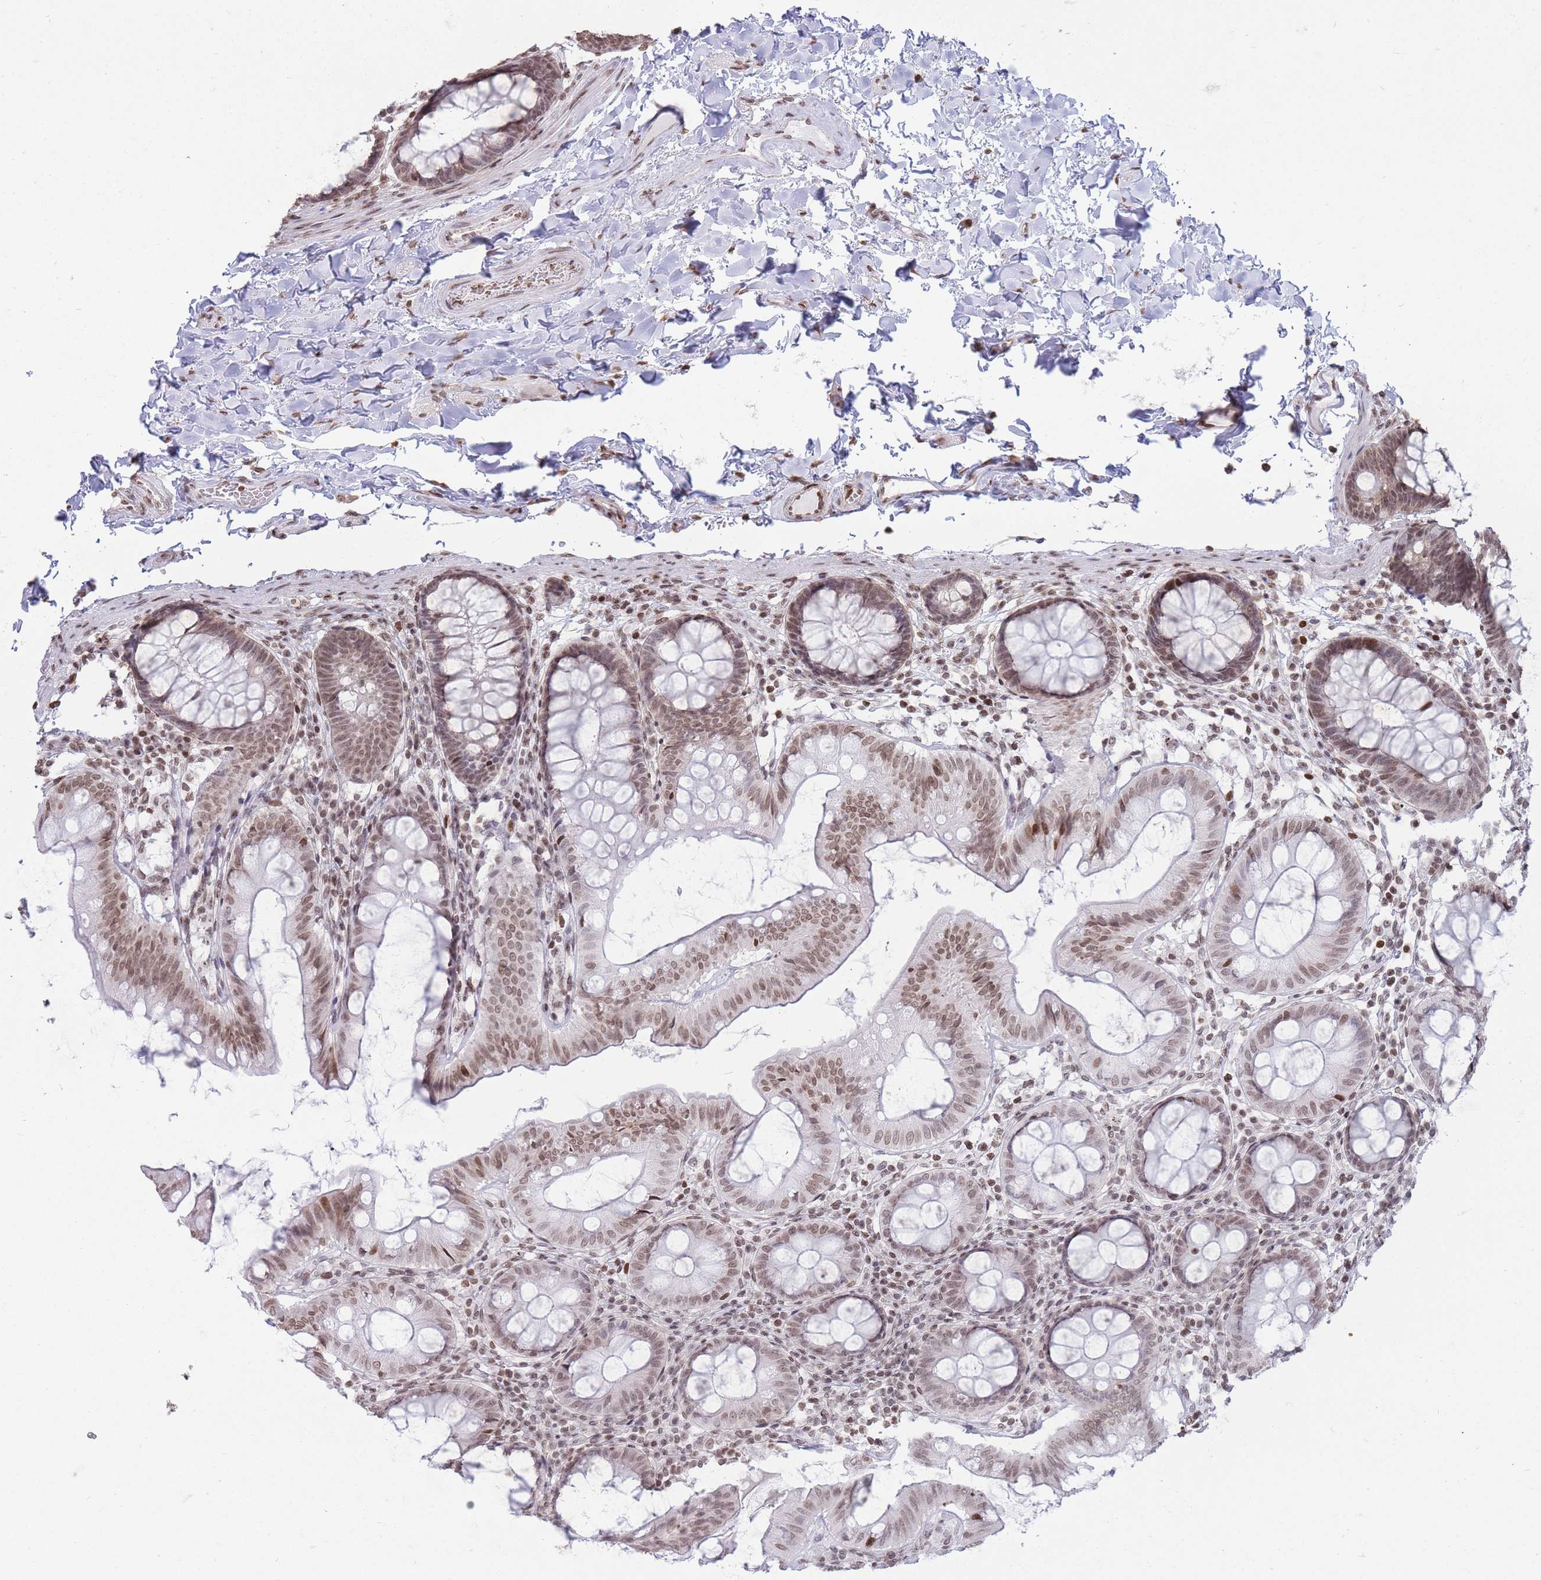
{"staining": {"intensity": "moderate", "quantity": ">75%", "location": "nuclear"}, "tissue": "colon", "cell_type": "Endothelial cells", "image_type": "normal", "snomed": [{"axis": "morphology", "description": "Normal tissue, NOS"}, {"axis": "topography", "description": "Colon"}], "caption": "This image demonstrates benign colon stained with immunohistochemistry (IHC) to label a protein in brown. The nuclear of endothelial cells show moderate positivity for the protein. Nuclei are counter-stained blue.", "gene": "SHISAL1", "patient": {"sex": "male", "age": 84}}